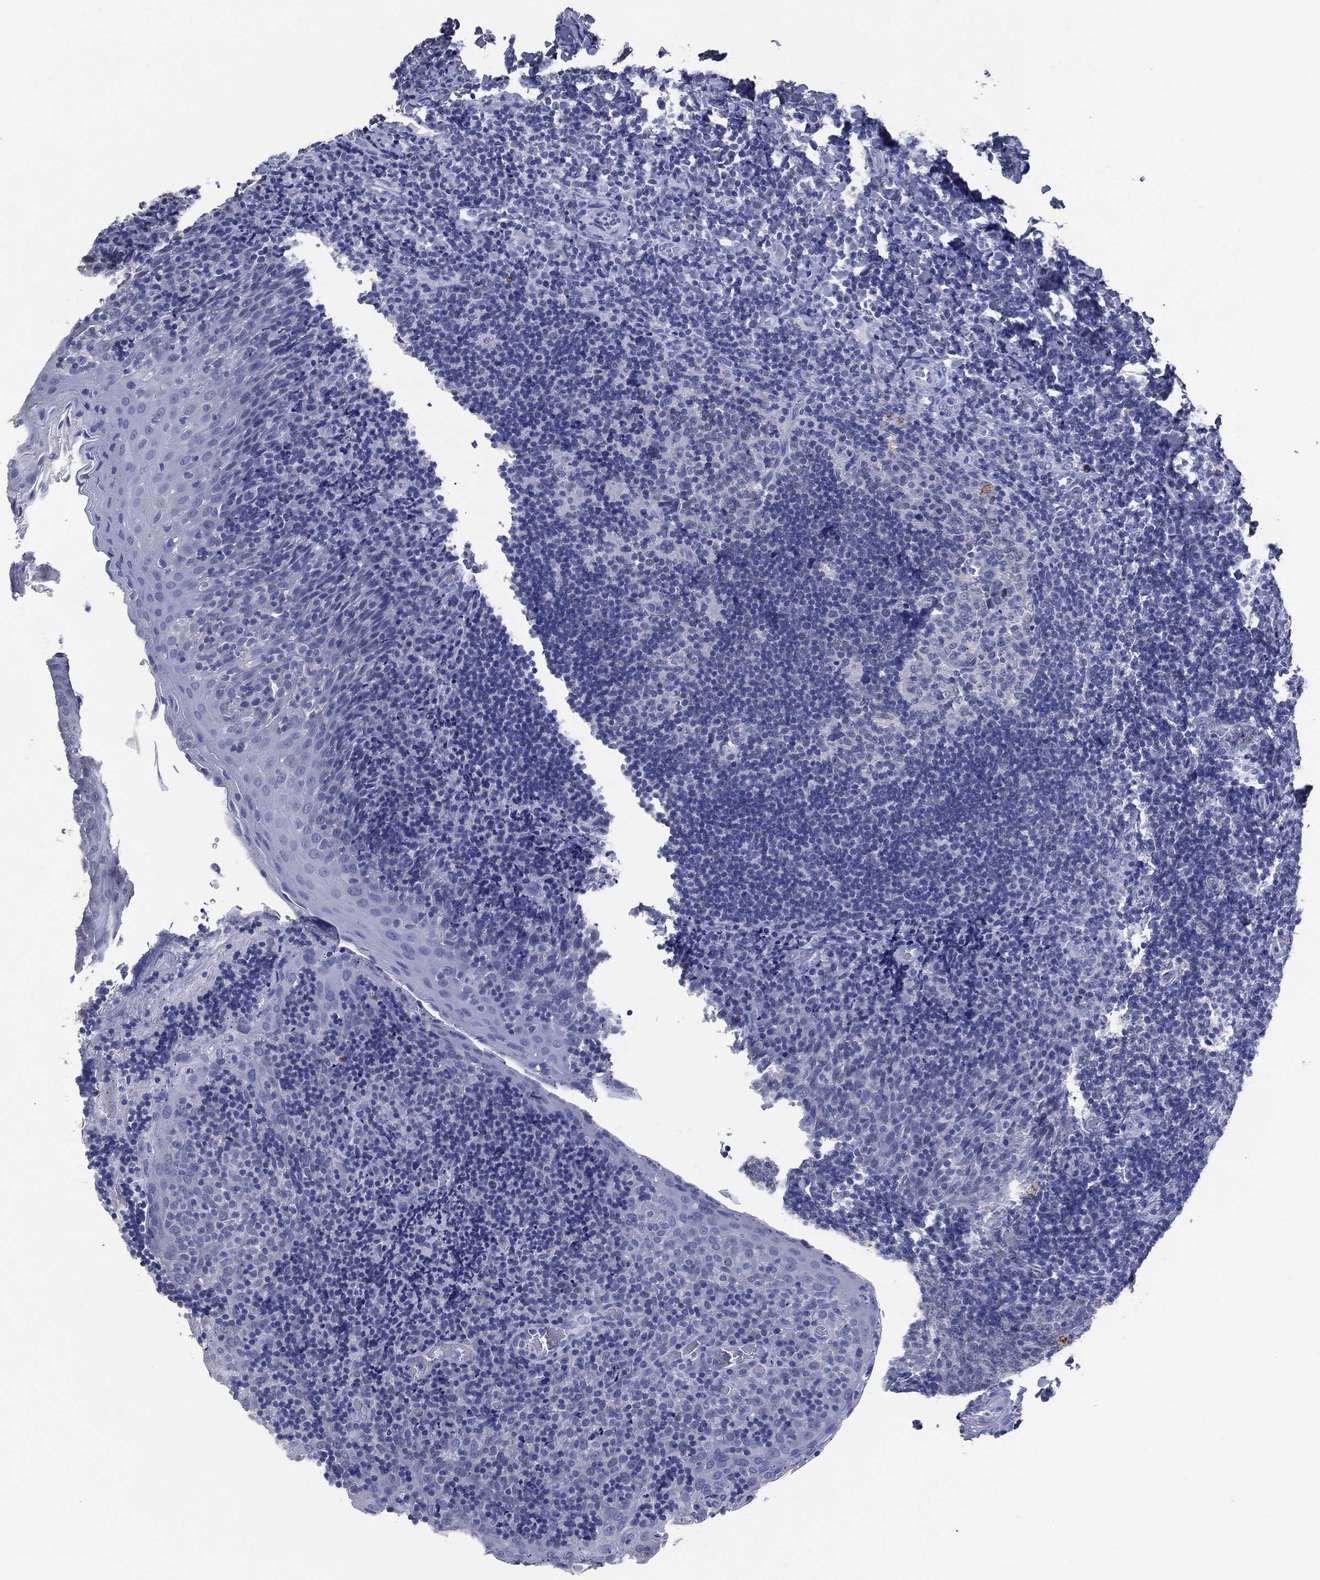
{"staining": {"intensity": "negative", "quantity": "none", "location": "none"}, "tissue": "tonsil", "cell_type": "Non-germinal center cells", "image_type": "normal", "snomed": [{"axis": "morphology", "description": "Normal tissue, NOS"}, {"axis": "topography", "description": "Tonsil"}], "caption": "High magnification brightfield microscopy of benign tonsil stained with DAB (brown) and counterstained with hematoxylin (blue): non-germinal center cells show no significant expression. The staining is performed using DAB brown chromogen with nuclei counter-stained in using hematoxylin.", "gene": "FSCN2", "patient": {"sex": "male", "age": 17}}